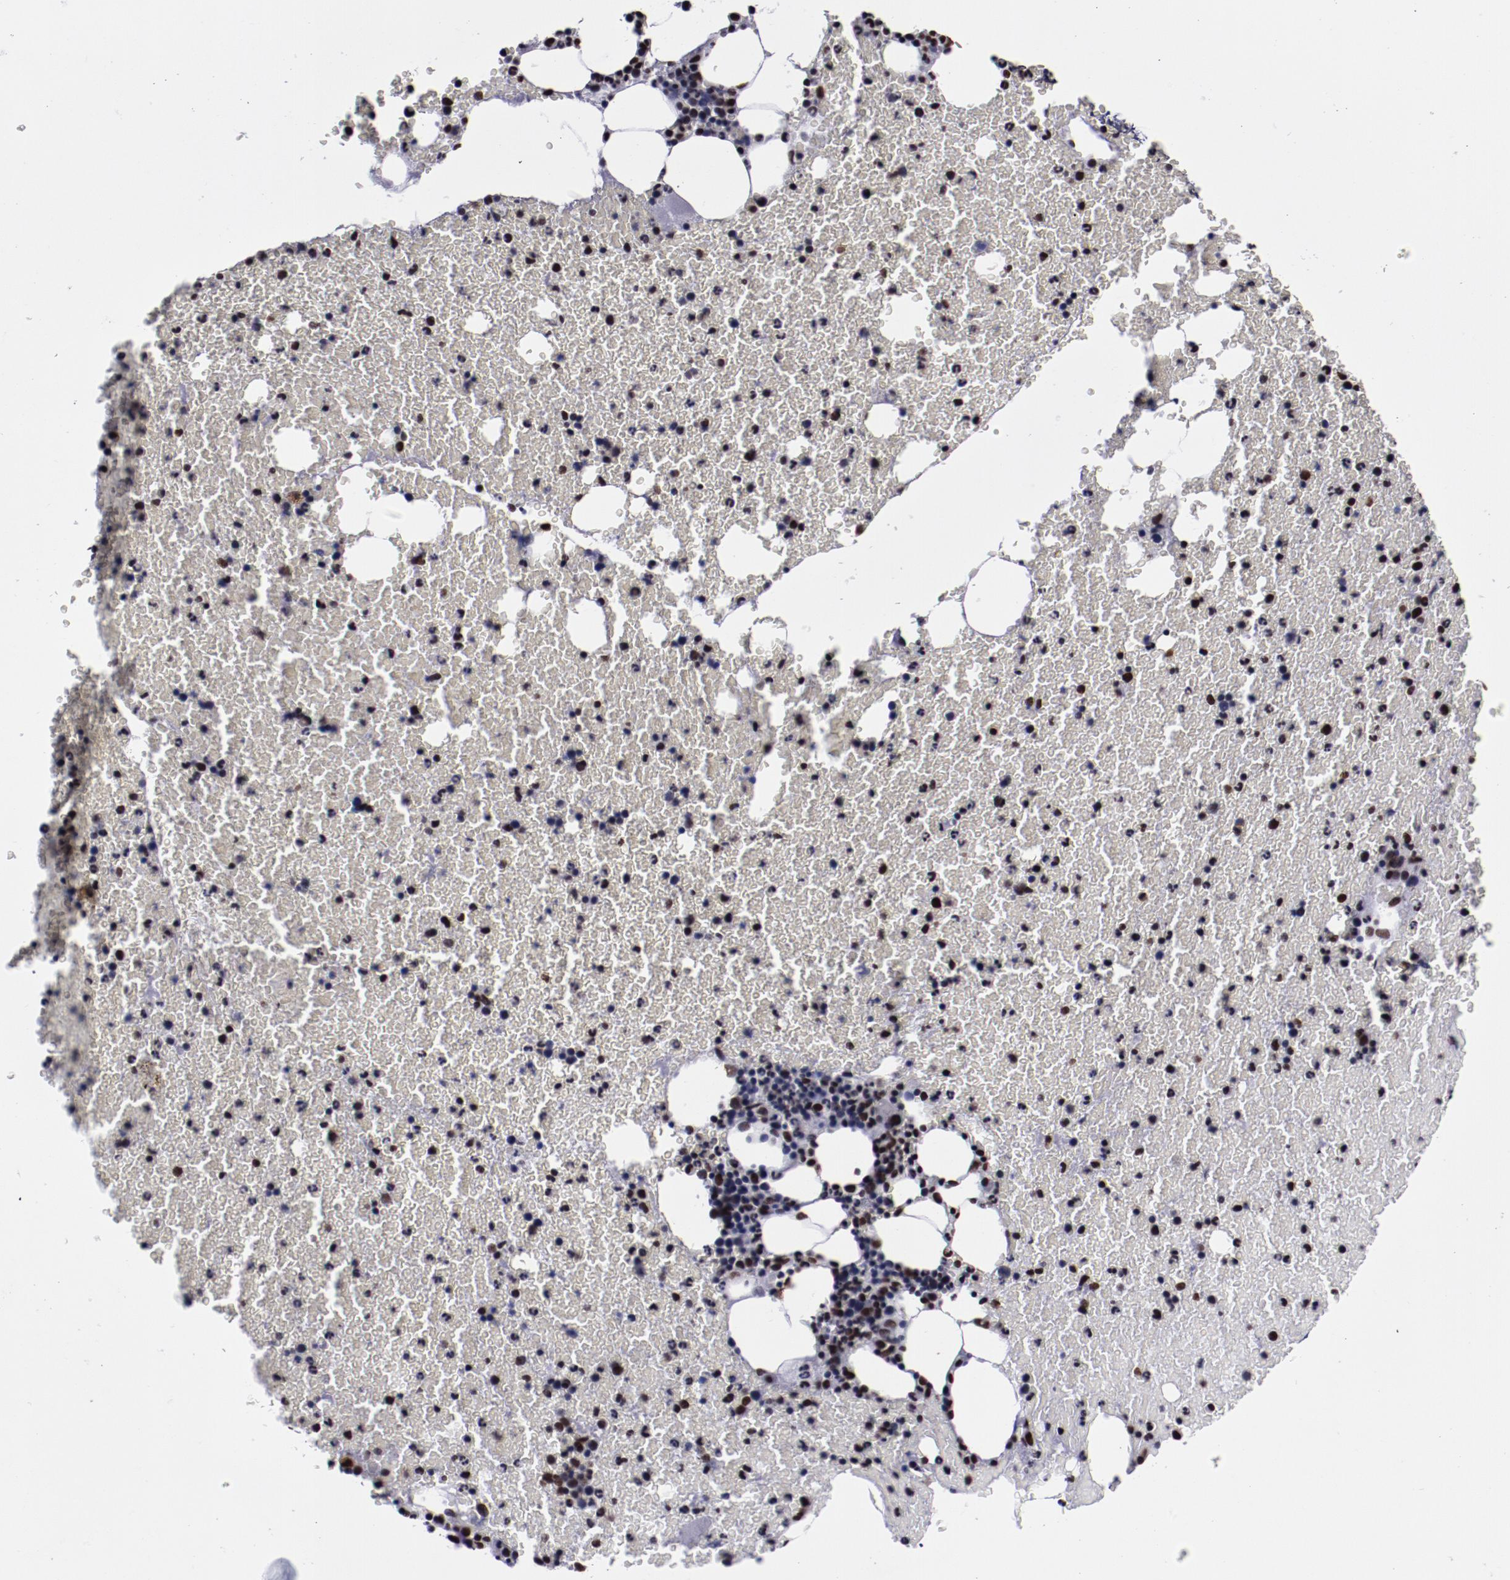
{"staining": {"intensity": "strong", "quantity": "<25%", "location": "nuclear"}, "tissue": "bone marrow", "cell_type": "Hematopoietic cells", "image_type": "normal", "snomed": [{"axis": "morphology", "description": "Normal tissue, NOS"}, {"axis": "topography", "description": "Bone marrow"}], "caption": "Immunohistochemistry staining of benign bone marrow, which exhibits medium levels of strong nuclear staining in about <25% of hematopoietic cells indicating strong nuclear protein positivity. The staining was performed using DAB (brown) for protein detection and nuclei were counterstained in hematoxylin (blue).", "gene": "ERH", "patient": {"sex": "female", "age": 84}}